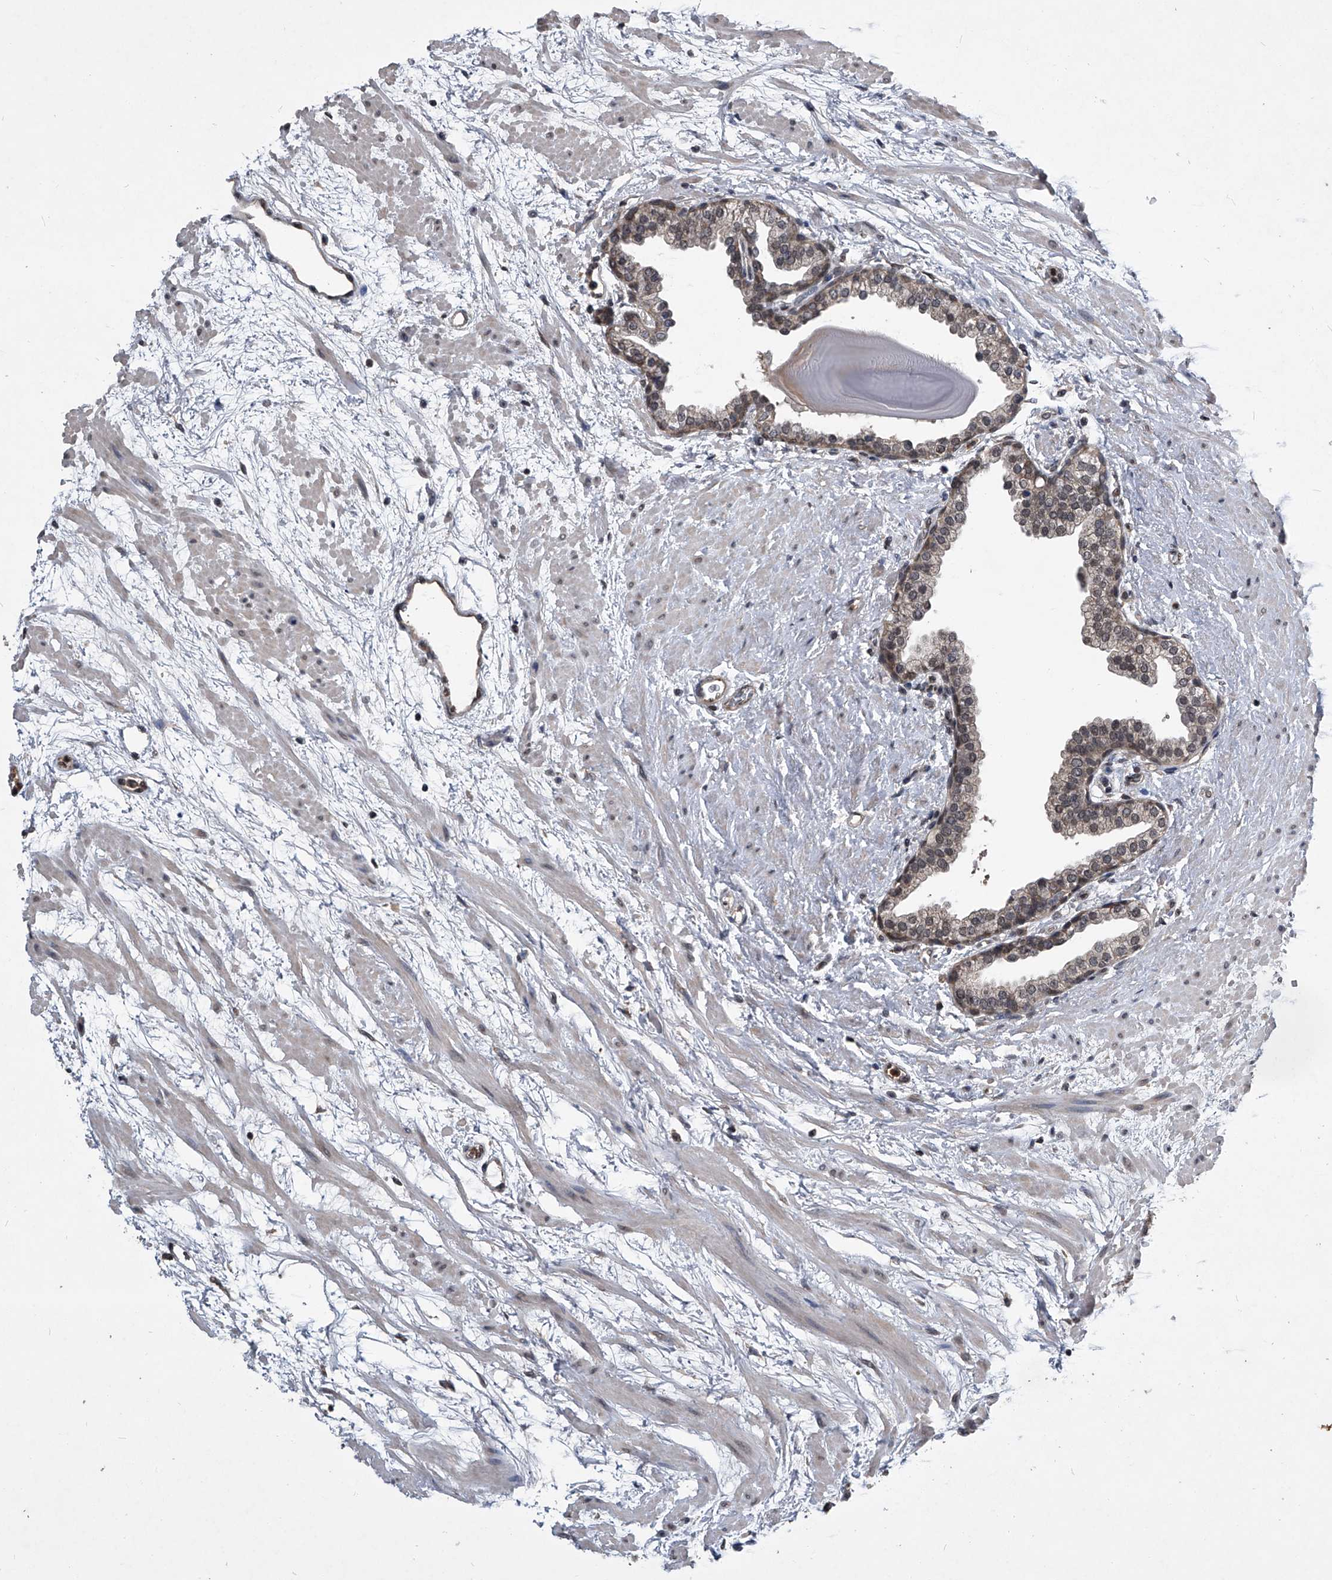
{"staining": {"intensity": "moderate", "quantity": "25%-75%", "location": "cytoplasmic/membranous,nuclear"}, "tissue": "prostate", "cell_type": "Glandular cells", "image_type": "normal", "snomed": [{"axis": "morphology", "description": "Normal tissue, NOS"}, {"axis": "topography", "description": "Prostate"}], "caption": "Protein analysis of unremarkable prostate exhibits moderate cytoplasmic/membranous,nuclear positivity in approximately 25%-75% of glandular cells.", "gene": "TSNAX", "patient": {"sex": "male", "age": 48}}